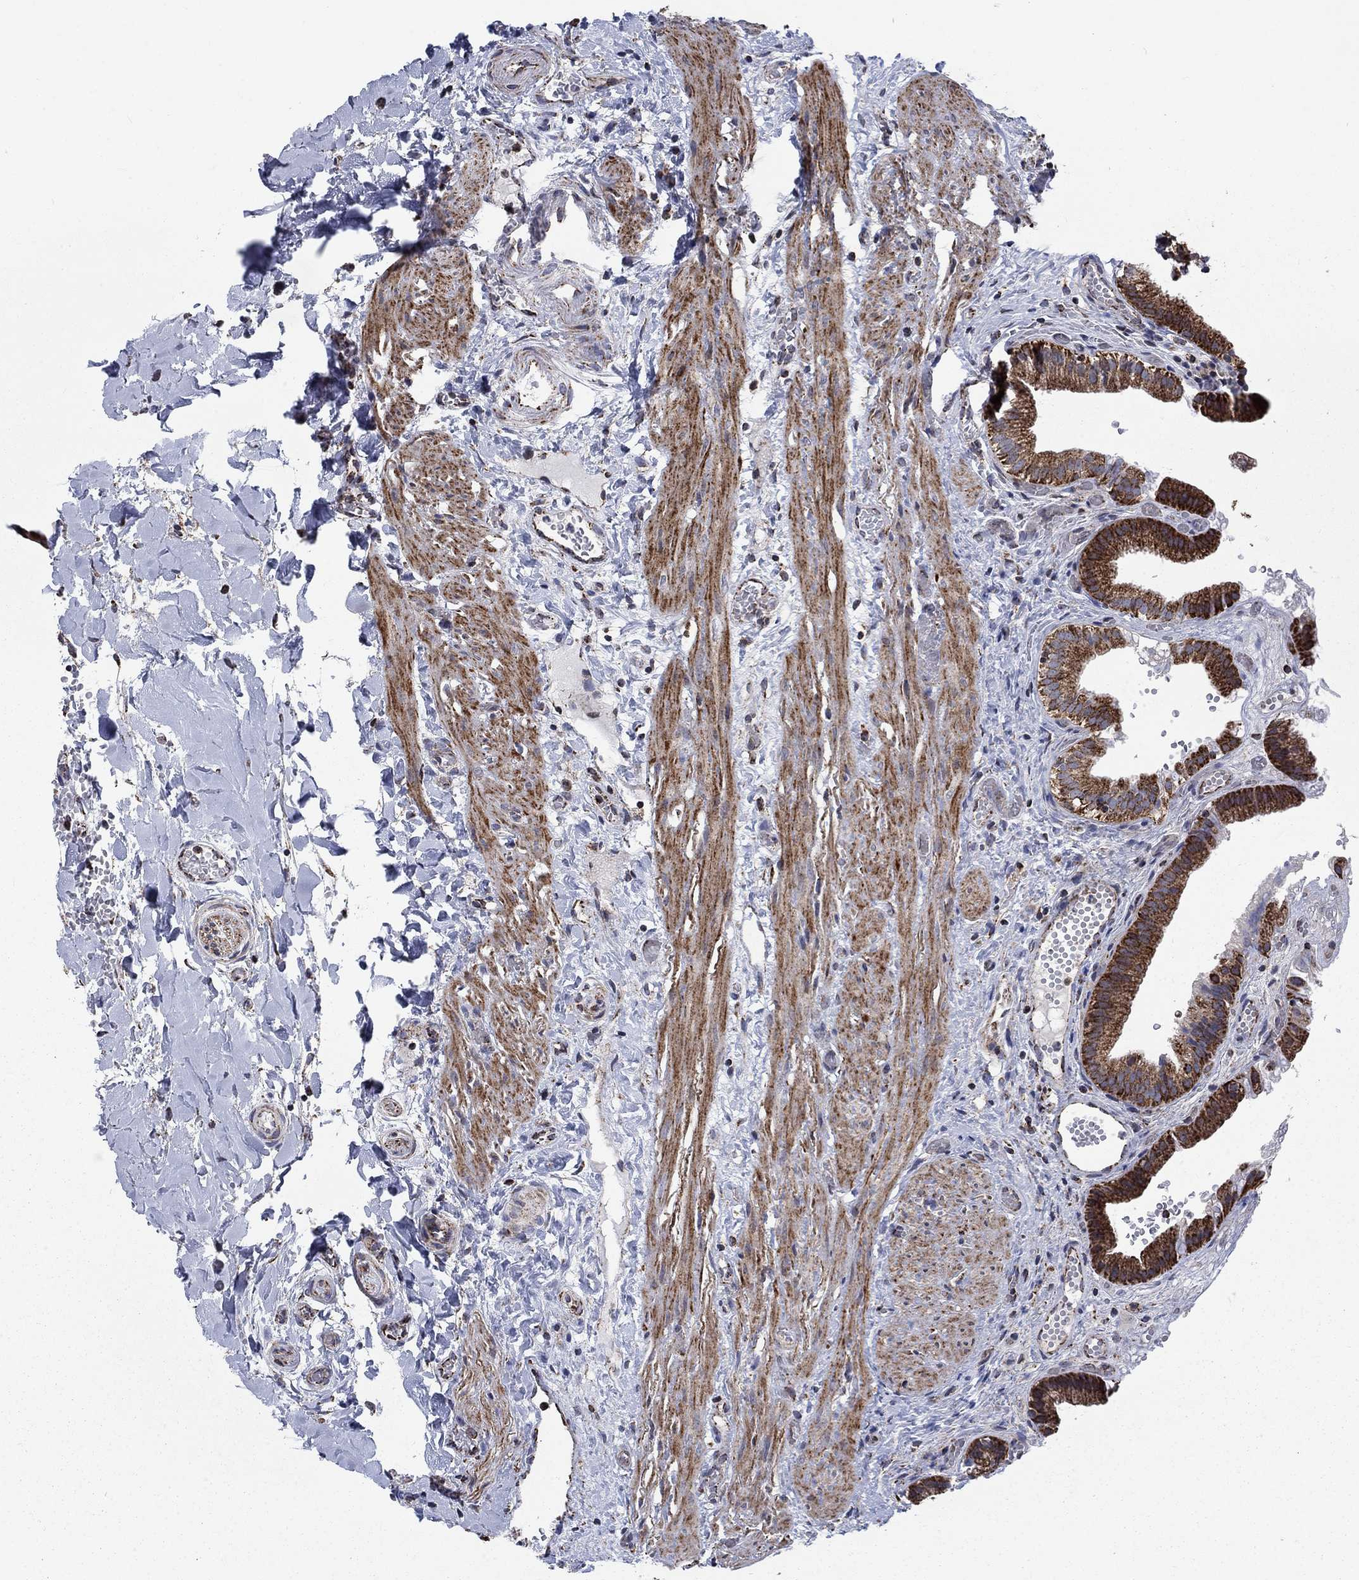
{"staining": {"intensity": "strong", "quantity": ">75%", "location": "cytoplasmic/membranous"}, "tissue": "gallbladder", "cell_type": "Glandular cells", "image_type": "normal", "snomed": [{"axis": "morphology", "description": "Normal tissue, NOS"}, {"axis": "topography", "description": "Gallbladder"}], "caption": "Benign gallbladder displays strong cytoplasmic/membranous positivity in about >75% of glandular cells, visualized by immunohistochemistry.", "gene": "MOAP1", "patient": {"sex": "female", "age": 24}}